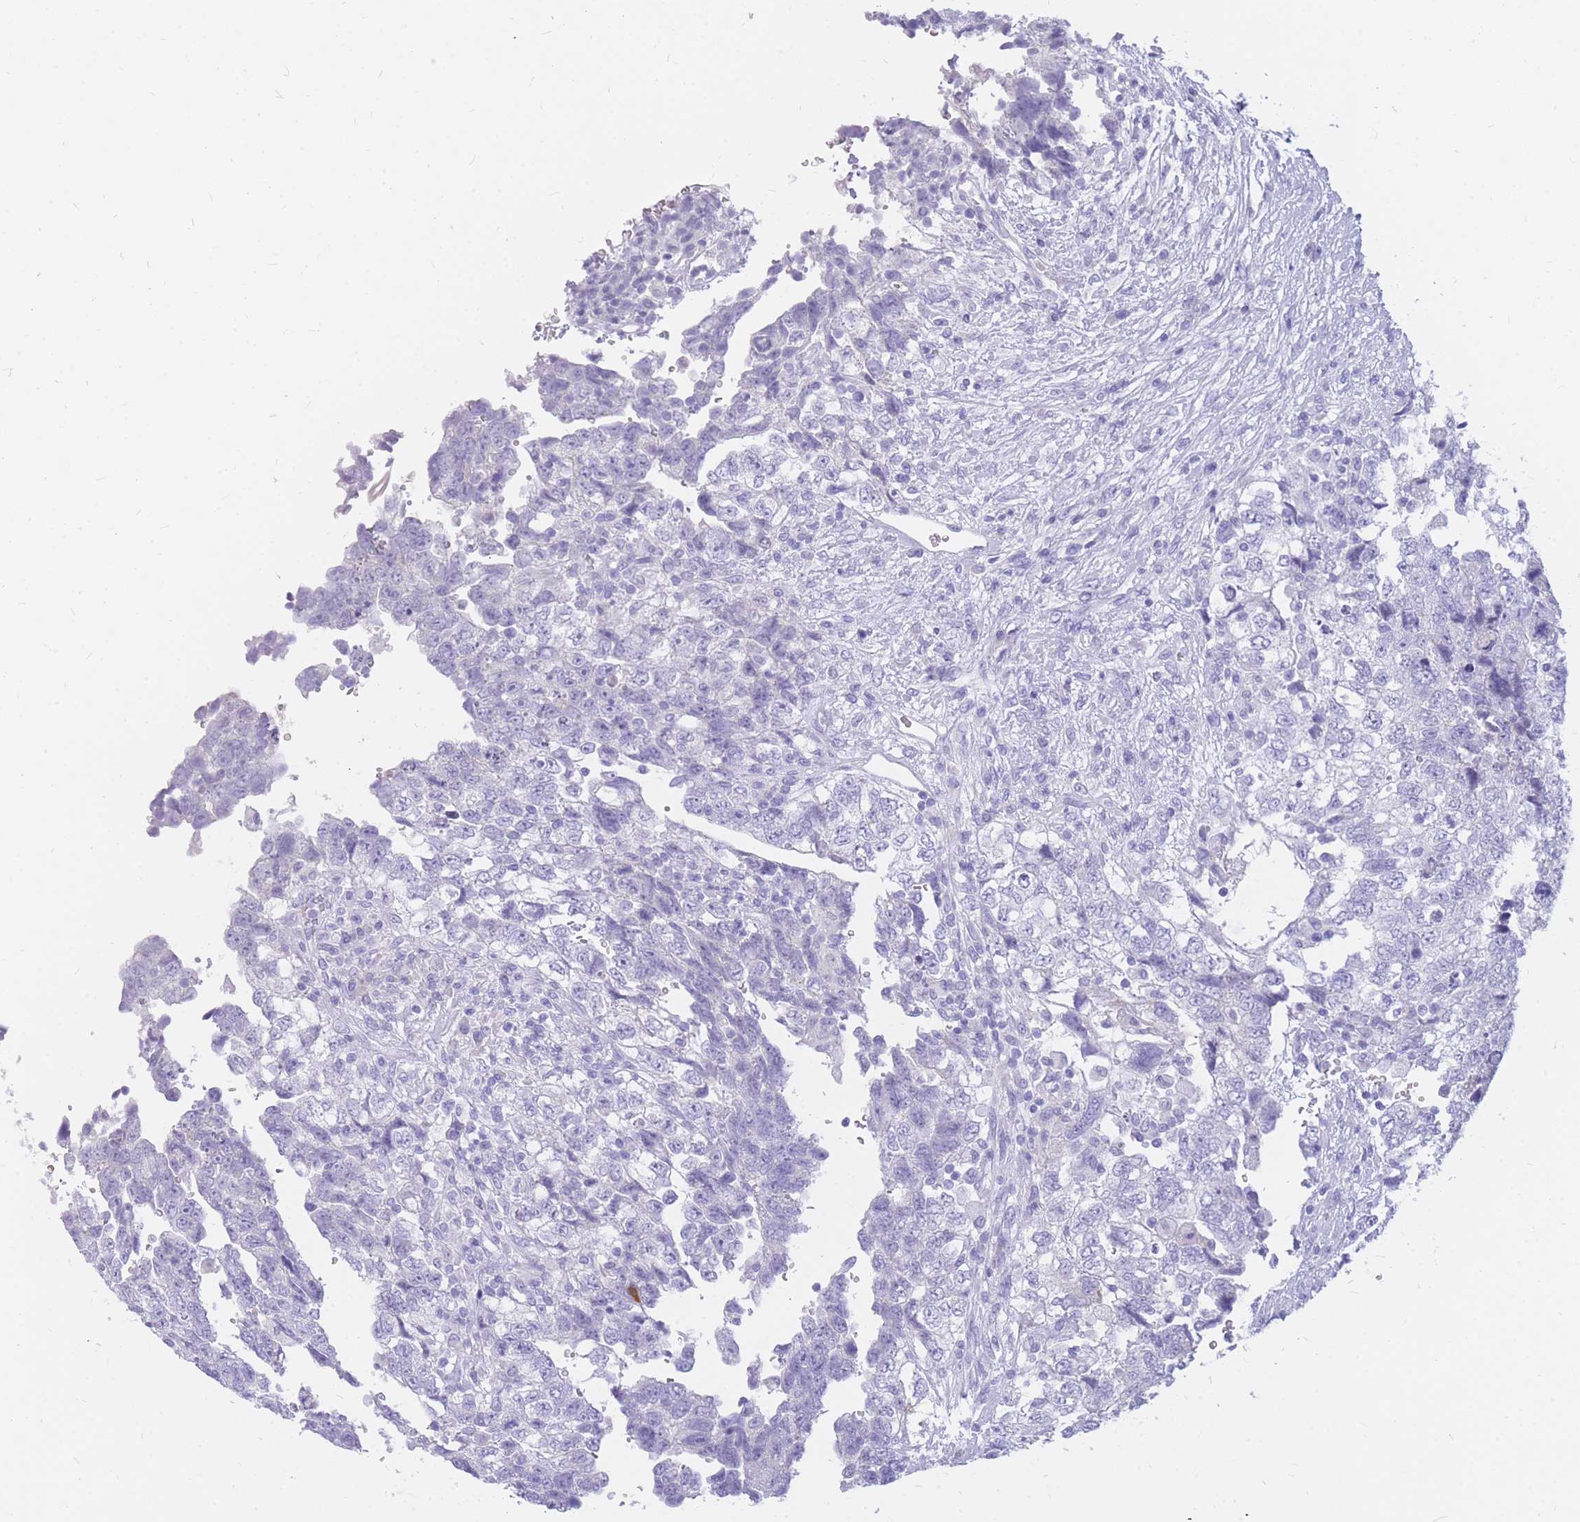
{"staining": {"intensity": "negative", "quantity": "none", "location": "none"}, "tissue": "testis cancer", "cell_type": "Tumor cells", "image_type": "cancer", "snomed": [{"axis": "morphology", "description": "Carcinoma, Embryonal, NOS"}, {"axis": "topography", "description": "Testis"}], "caption": "Protein analysis of embryonal carcinoma (testis) shows no significant positivity in tumor cells.", "gene": "TPSAB1", "patient": {"sex": "male", "age": 37}}